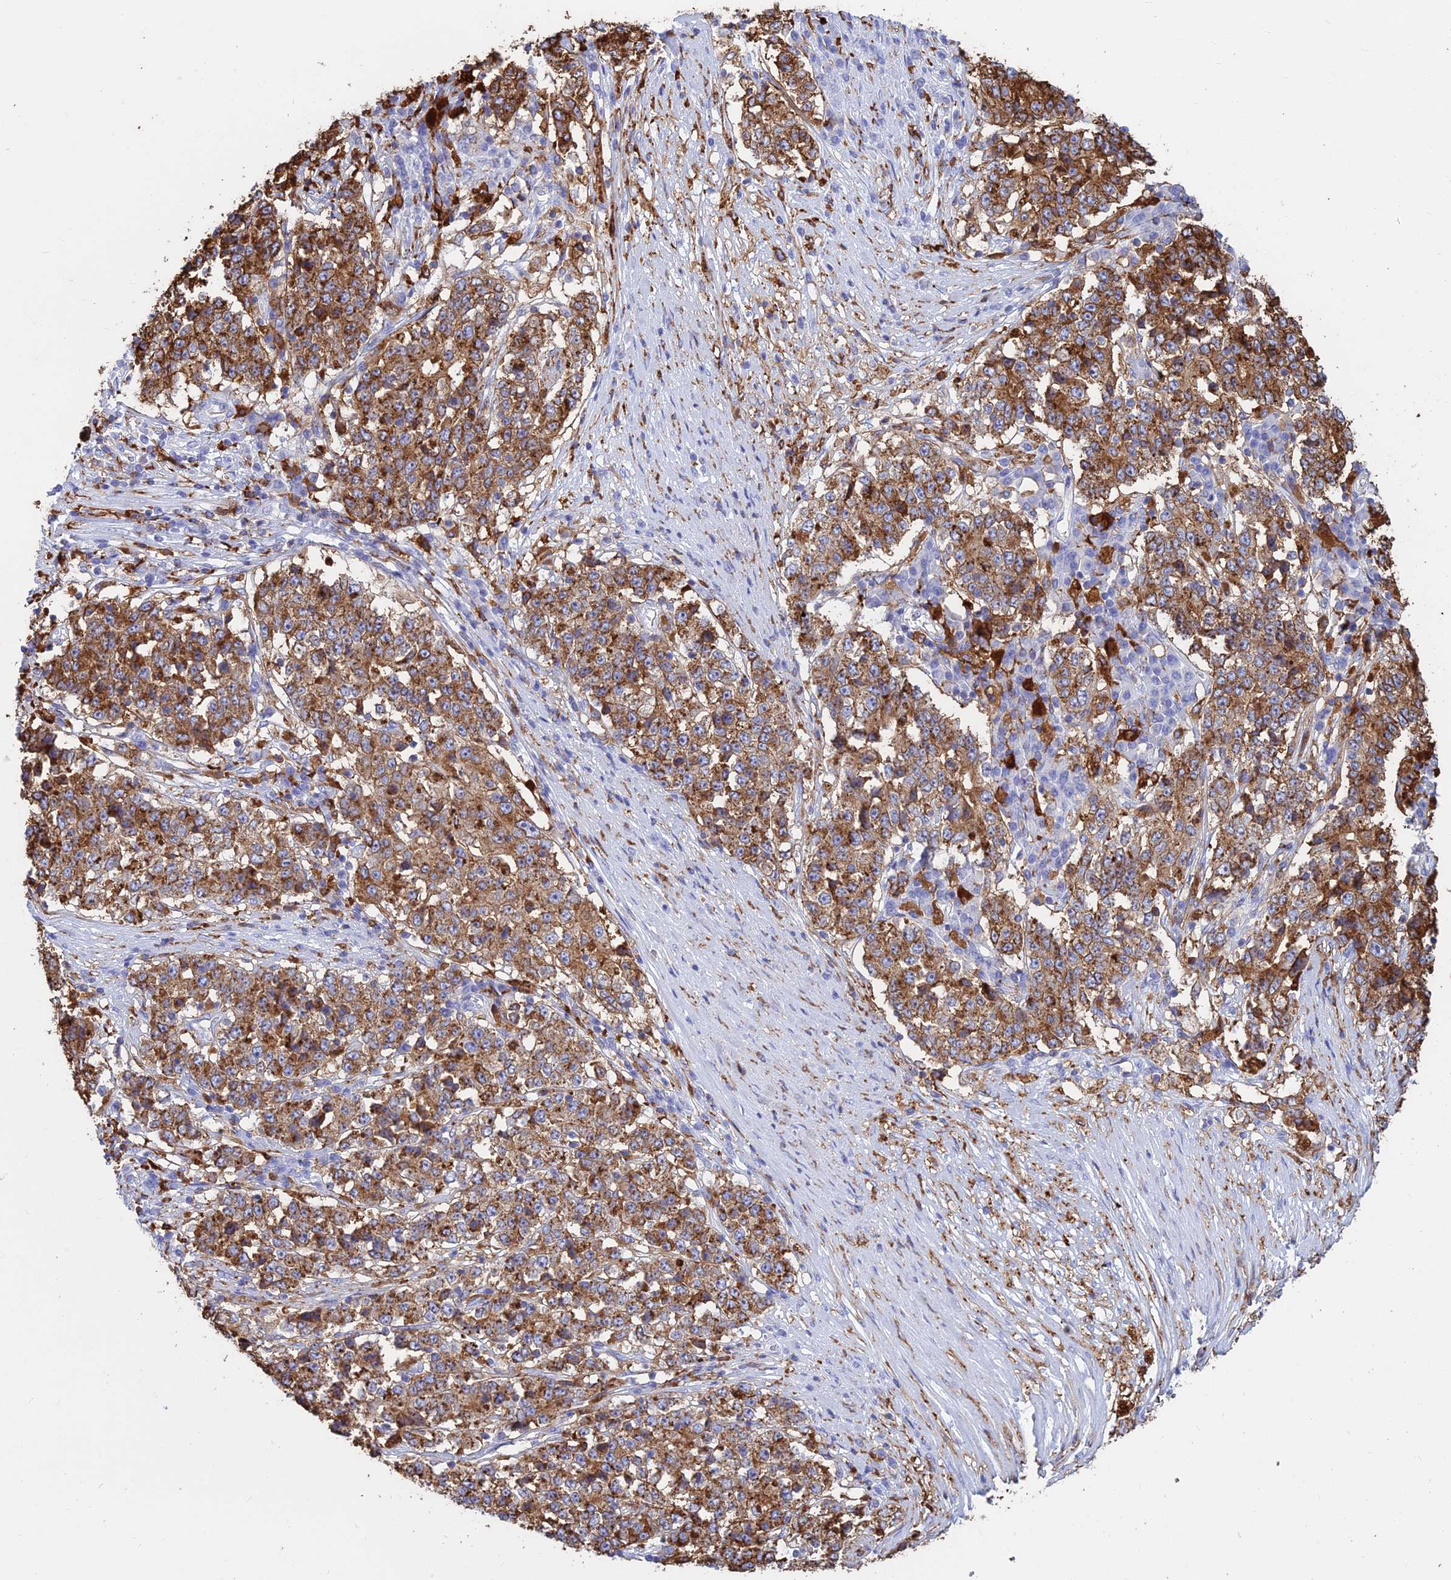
{"staining": {"intensity": "moderate", "quantity": ">75%", "location": "cytoplasmic/membranous"}, "tissue": "stomach cancer", "cell_type": "Tumor cells", "image_type": "cancer", "snomed": [{"axis": "morphology", "description": "Adenocarcinoma, NOS"}, {"axis": "topography", "description": "Stomach"}], "caption": "The photomicrograph shows immunohistochemical staining of adenocarcinoma (stomach). There is moderate cytoplasmic/membranous expression is identified in approximately >75% of tumor cells.", "gene": "HLA-DRB1", "patient": {"sex": "male", "age": 59}}